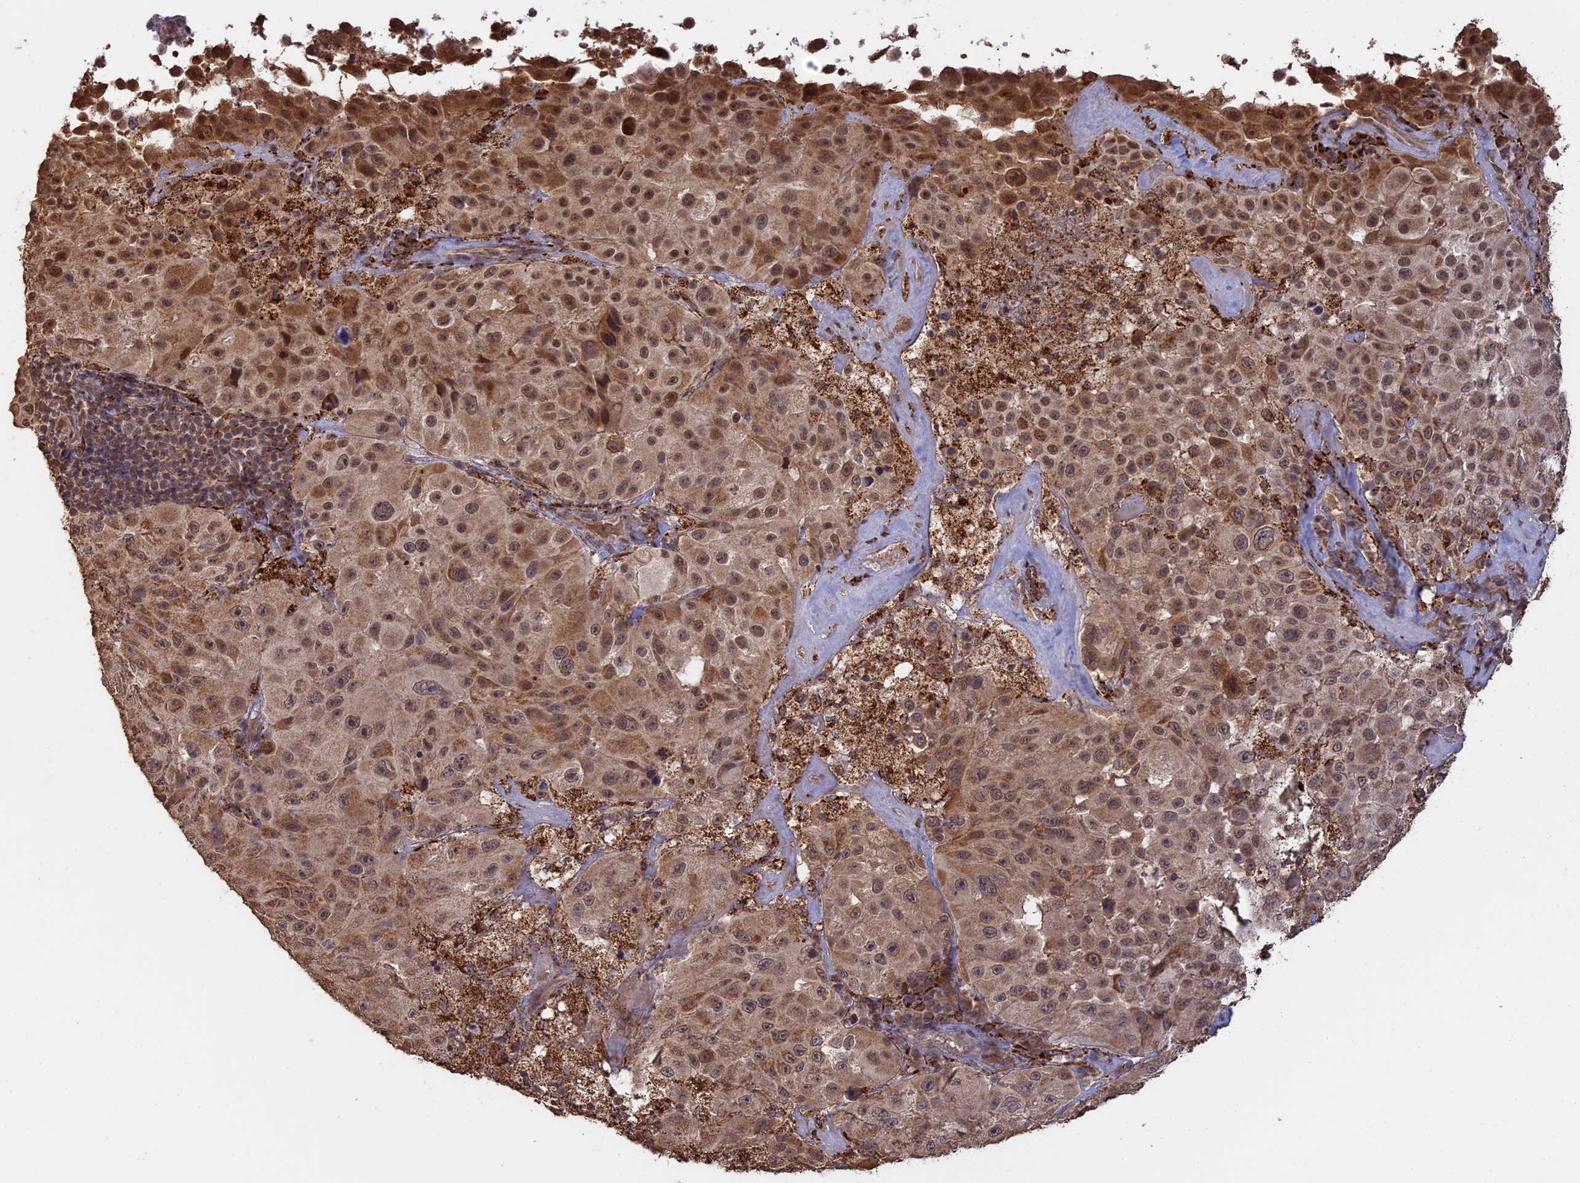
{"staining": {"intensity": "moderate", "quantity": ">75%", "location": "cytoplasmic/membranous,nuclear"}, "tissue": "melanoma", "cell_type": "Tumor cells", "image_type": "cancer", "snomed": [{"axis": "morphology", "description": "Malignant melanoma, Metastatic site"}, {"axis": "topography", "description": "Lymph node"}], "caption": "Tumor cells show medium levels of moderate cytoplasmic/membranous and nuclear staining in approximately >75% of cells in human melanoma.", "gene": "FAM210B", "patient": {"sex": "male", "age": 62}}